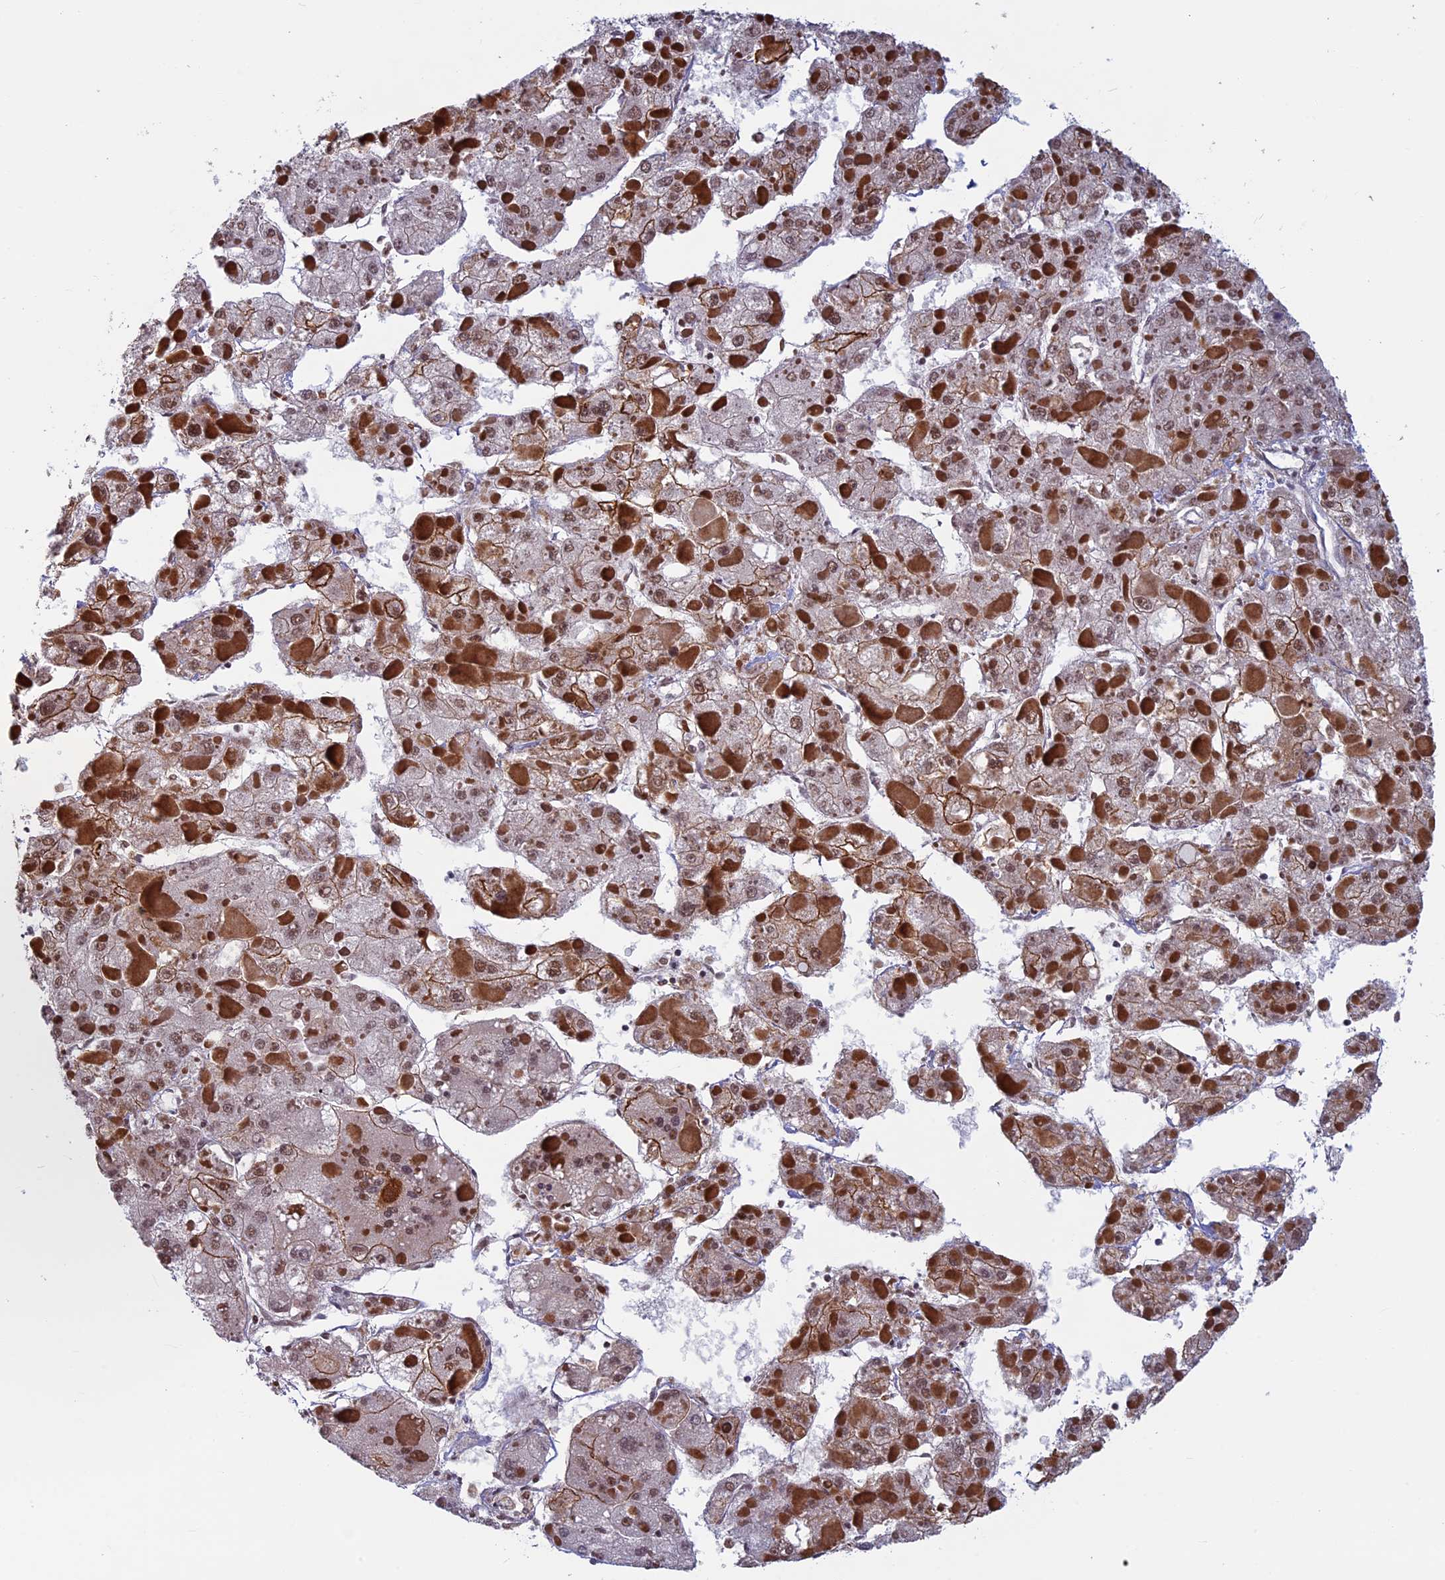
{"staining": {"intensity": "moderate", "quantity": "25%-75%", "location": "cytoplasmic/membranous,nuclear"}, "tissue": "liver cancer", "cell_type": "Tumor cells", "image_type": "cancer", "snomed": [{"axis": "morphology", "description": "Carcinoma, Hepatocellular, NOS"}, {"axis": "topography", "description": "Liver"}], "caption": "Immunohistochemistry image of liver cancer stained for a protein (brown), which displays medium levels of moderate cytoplasmic/membranous and nuclear staining in about 25%-75% of tumor cells.", "gene": "SPIRE1", "patient": {"sex": "female", "age": 73}}